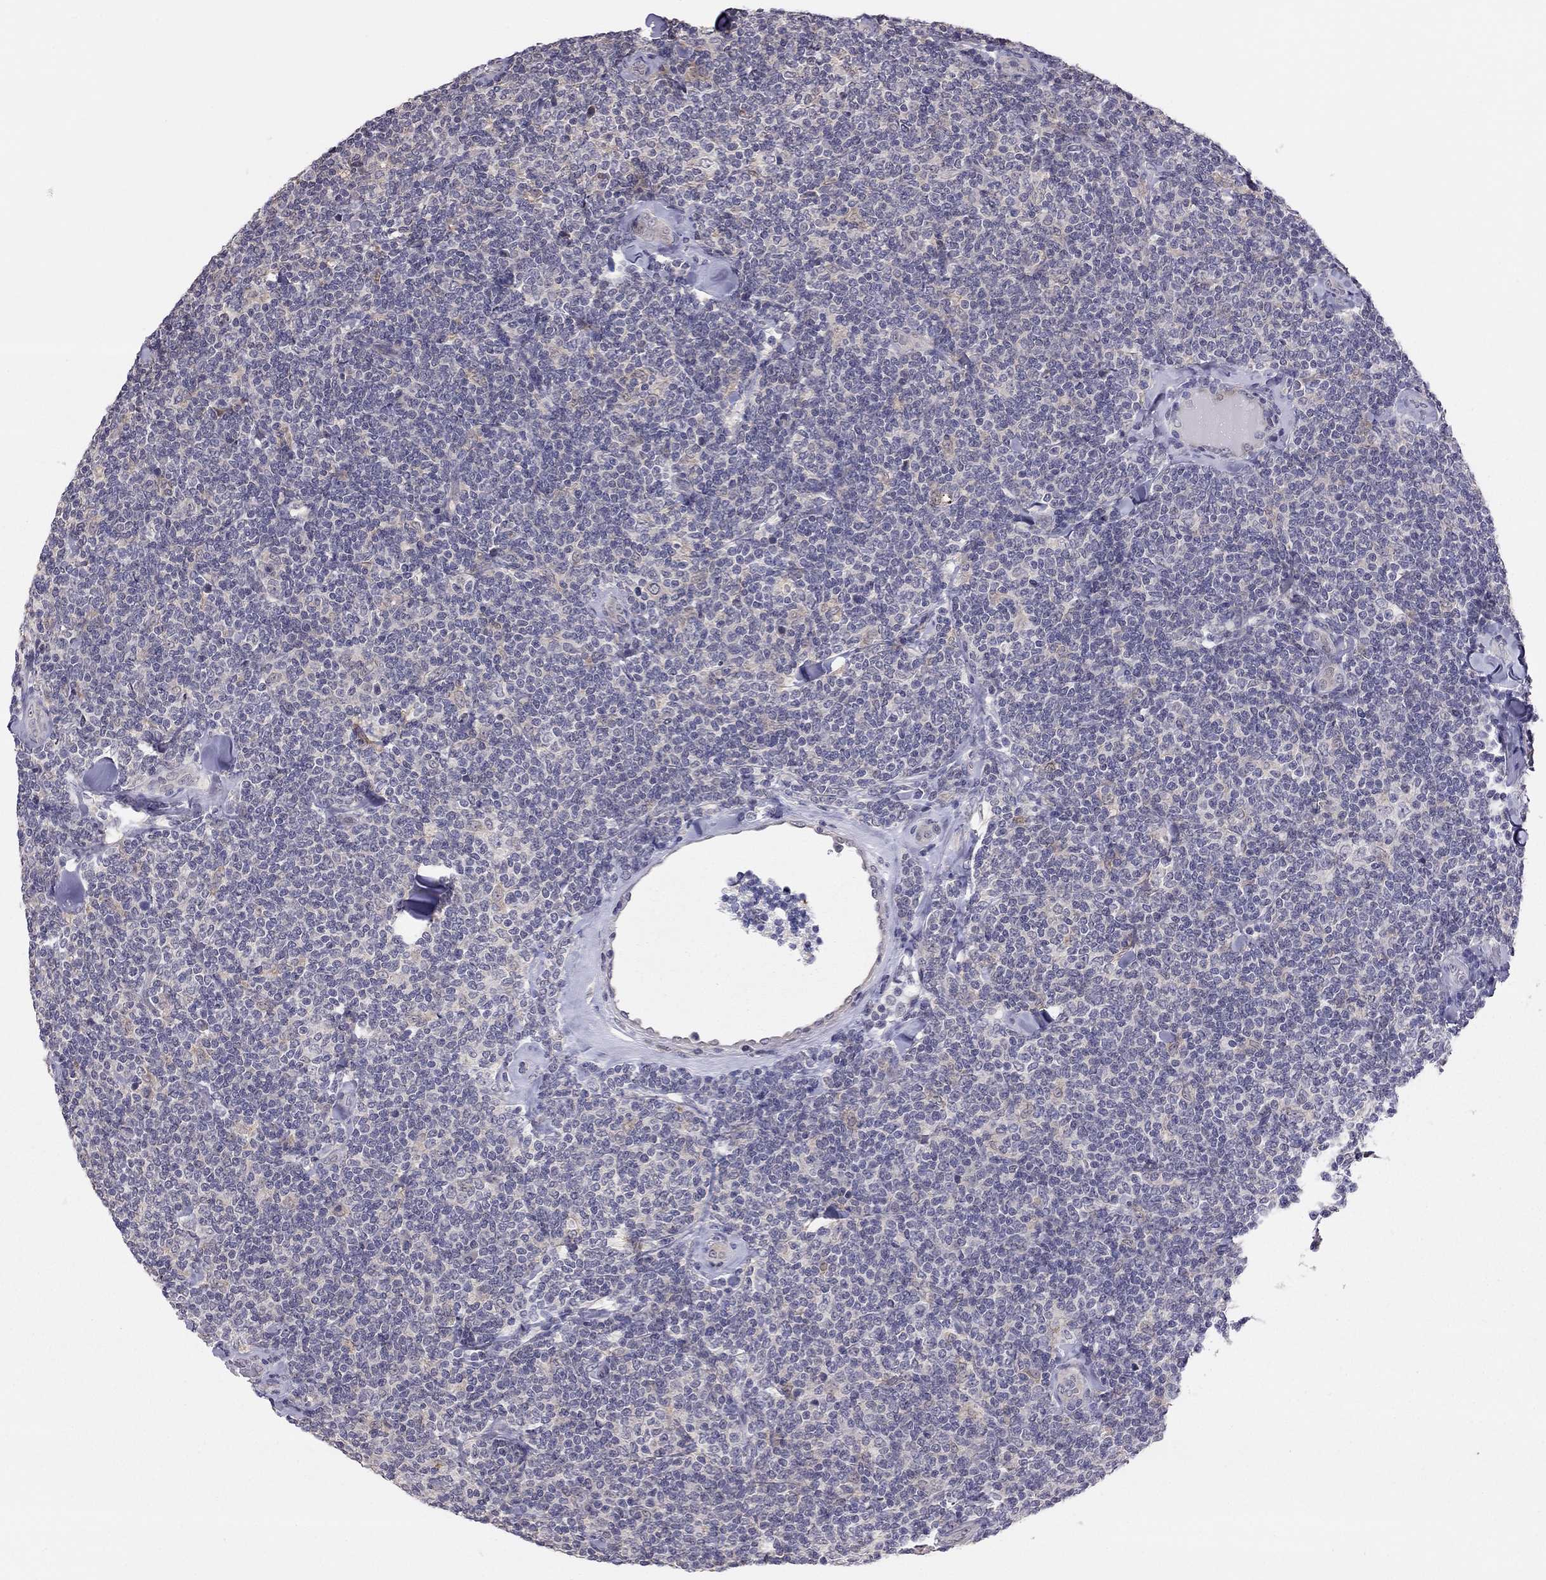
{"staining": {"intensity": "negative", "quantity": "none", "location": "none"}, "tissue": "lymphoma", "cell_type": "Tumor cells", "image_type": "cancer", "snomed": [{"axis": "morphology", "description": "Malignant lymphoma, non-Hodgkin's type, Low grade"}, {"axis": "topography", "description": "Lymph node"}], "caption": "Tumor cells show no significant protein staining in malignant lymphoma, non-Hodgkin's type (low-grade).", "gene": "HSF2BP", "patient": {"sex": "female", "age": 56}}